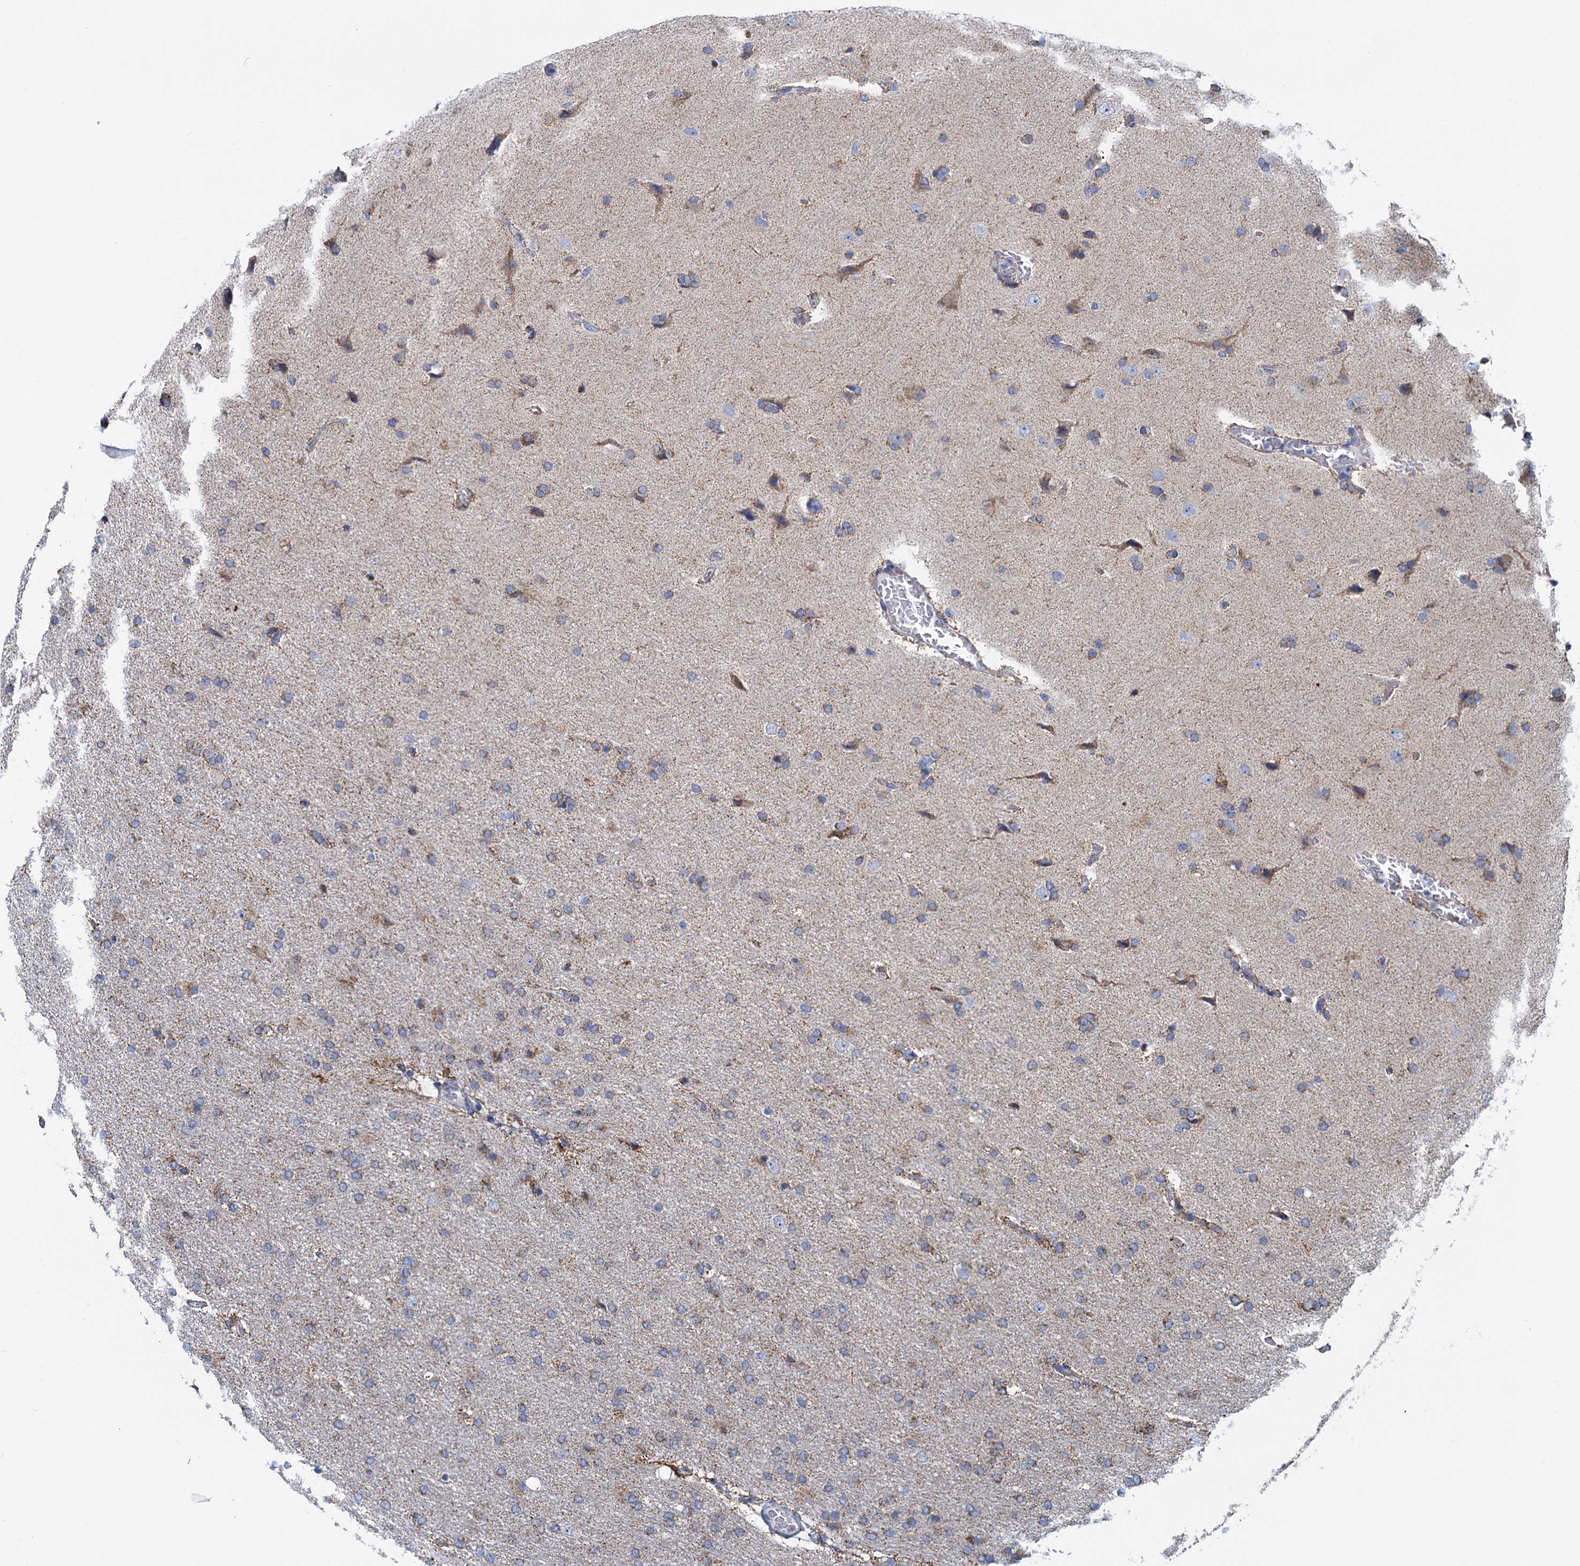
{"staining": {"intensity": "weak", "quantity": "<25%", "location": "cytoplasmic/membranous"}, "tissue": "glioma", "cell_type": "Tumor cells", "image_type": "cancer", "snomed": [{"axis": "morphology", "description": "Glioma, malignant, High grade"}, {"axis": "topography", "description": "Brain"}], "caption": "Tumor cells are negative for brown protein staining in high-grade glioma (malignant).", "gene": "CCP110", "patient": {"sex": "male", "age": 72}}